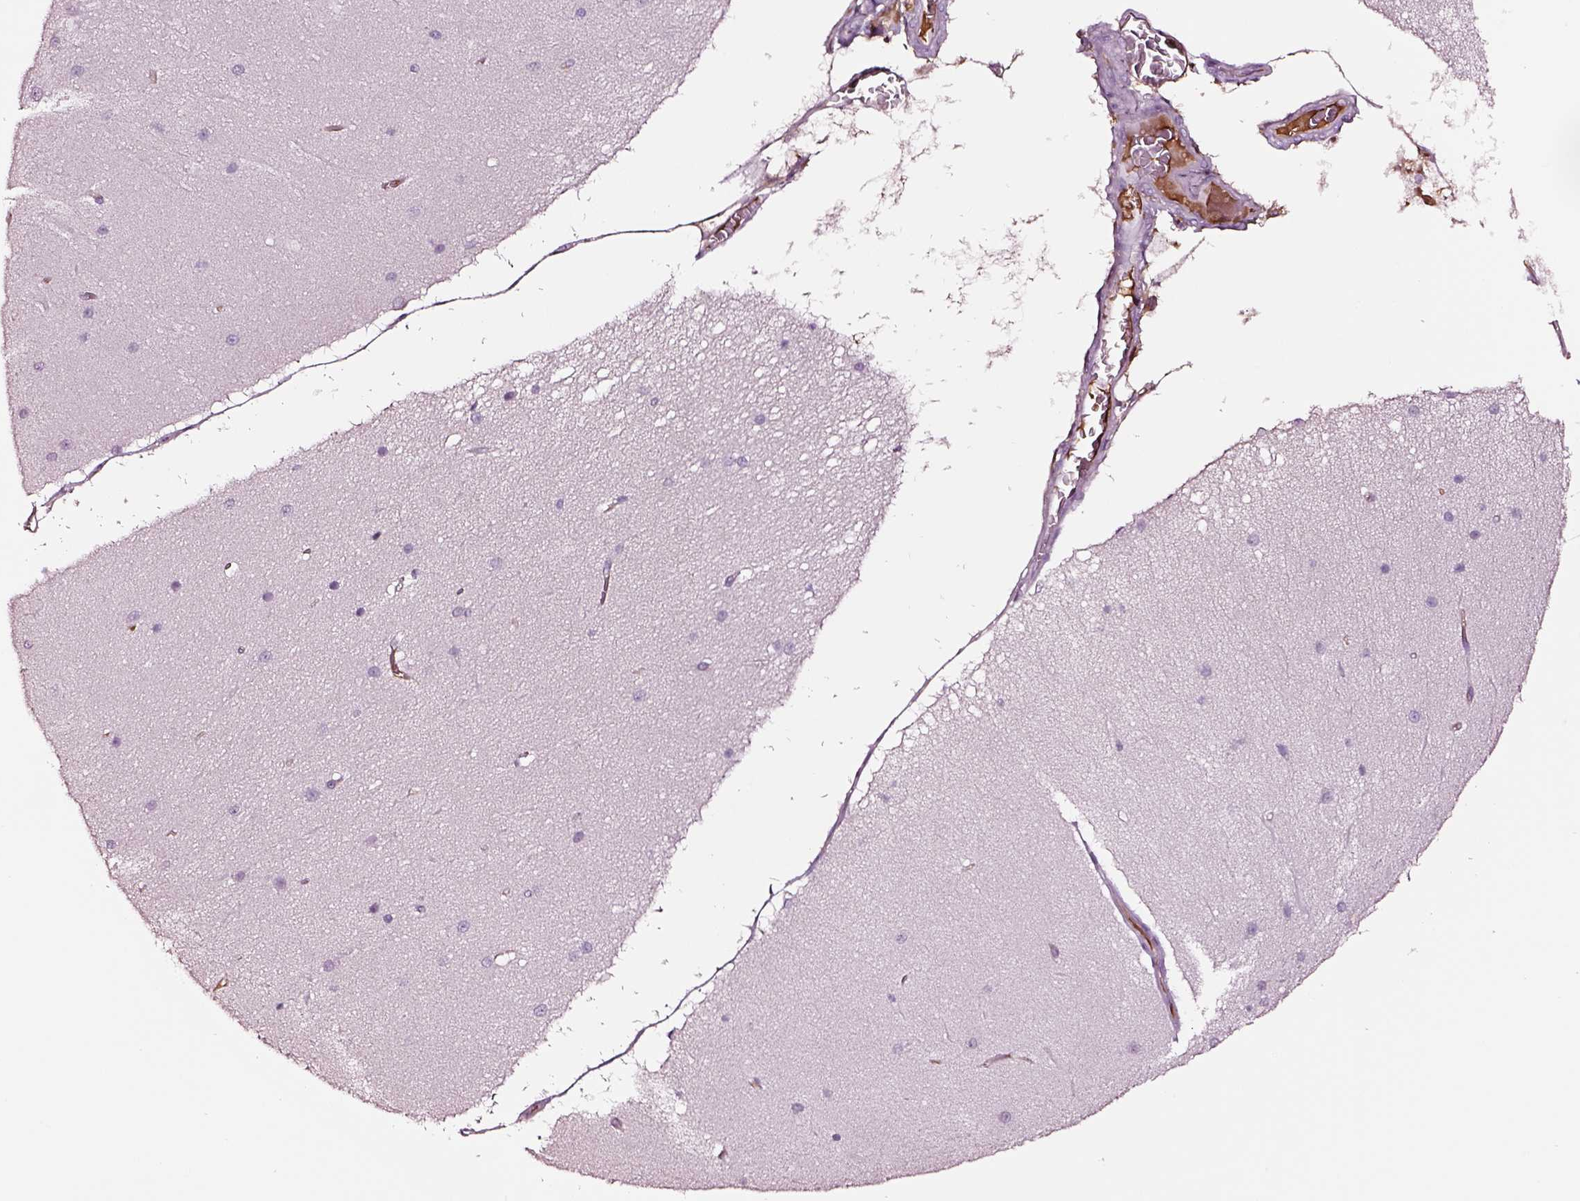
{"staining": {"intensity": "negative", "quantity": "none", "location": "none"}, "tissue": "cerebellum", "cell_type": "Cells in granular layer", "image_type": "normal", "snomed": [{"axis": "morphology", "description": "Normal tissue, NOS"}, {"axis": "topography", "description": "Cerebellum"}], "caption": "This micrograph is of normal cerebellum stained with IHC to label a protein in brown with the nuclei are counter-stained blue. There is no staining in cells in granular layer.", "gene": "TF", "patient": {"sex": "female", "age": 54}}